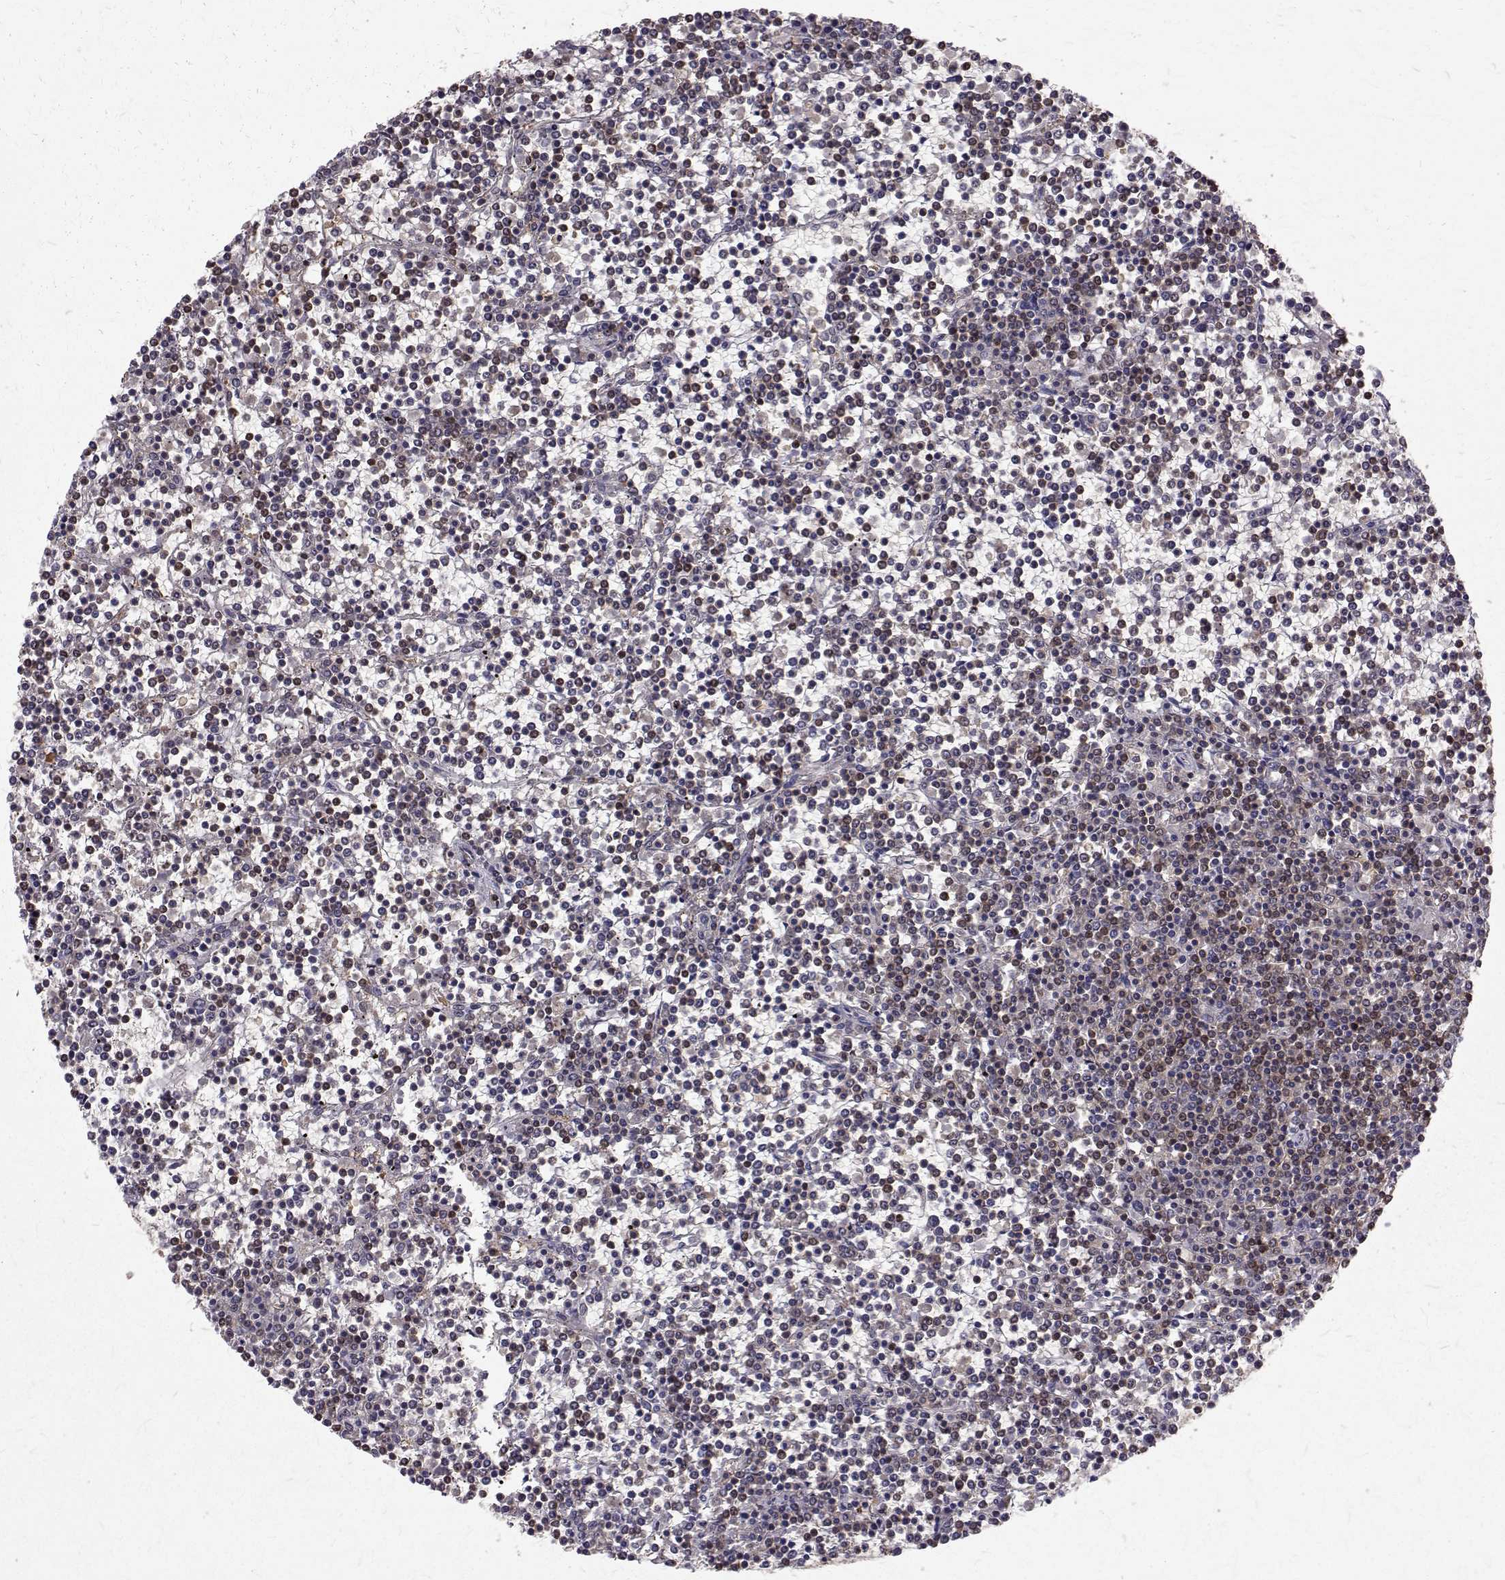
{"staining": {"intensity": "moderate", "quantity": "25%-75%", "location": "nuclear"}, "tissue": "lymphoma", "cell_type": "Tumor cells", "image_type": "cancer", "snomed": [{"axis": "morphology", "description": "Malignant lymphoma, non-Hodgkin's type, Low grade"}, {"axis": "topography", "description": "Spleen"}], "caption": "Immunohistochemical staining of malignant lymphoma, non-Hodgkin's type (low-grade) reveals medium levels of moderate nuclear protein expression in approximately 25%-75% of tumor cells. (Stains: DAB in brown, nuclei in blue, Microscopy: brightfield microscopy at high magnification).", "gene": "NIF3L1", "patient": {"sex": "female", "age": 19}}